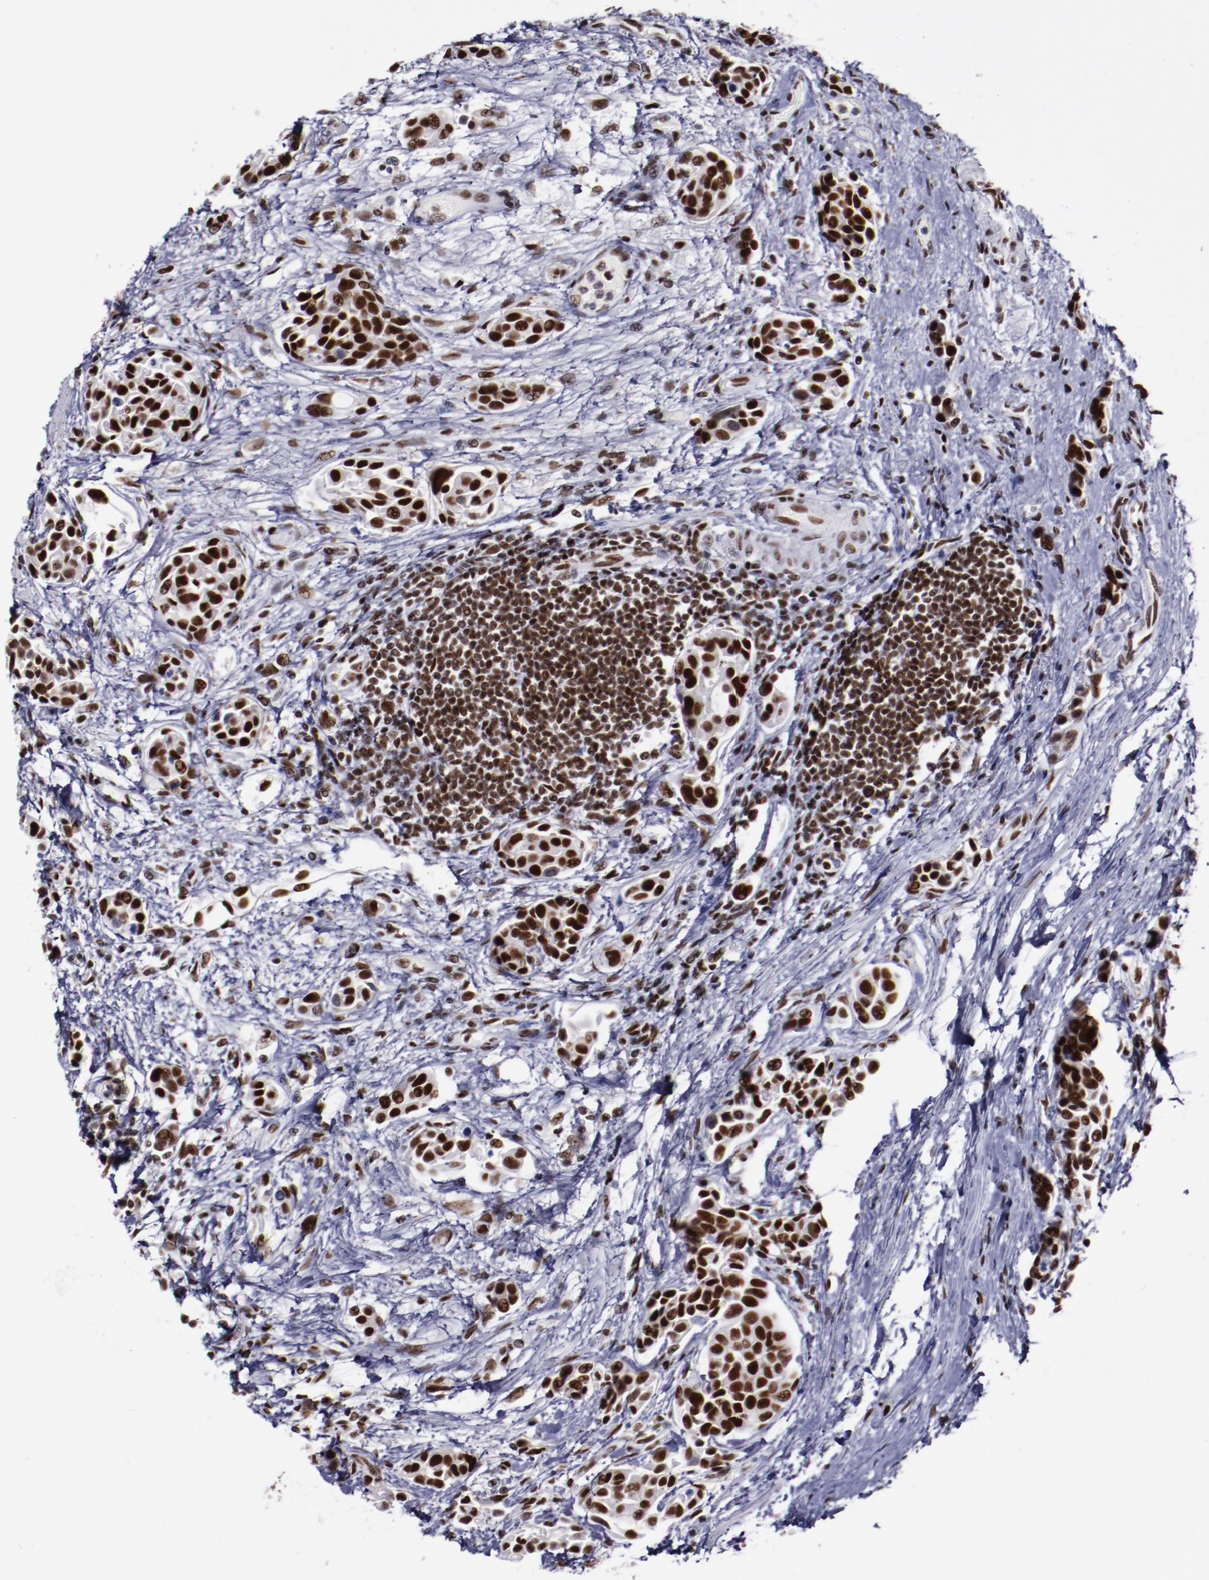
{"staining": {"intensity": "strong", "quantity": ">75%", "location": "nuclear"}, "tissue": "urothelial cancer", "cell_type": "Tumor cells", "image_type": "cancer", "snomed": [{"axis": "morphology", "description": "Urothelial carcinoma, High grade"}, {"axis": "topography", "description": "Urinary bladder"}], "caption": "Protein analysis of urothelial carcinoma (high-grade) tissue demonstrates strong nuclear positivity in approximately >75% of tumor cells.", "gene": "PPP4R3A", "patient": {"sex": "male", "age": 78}}